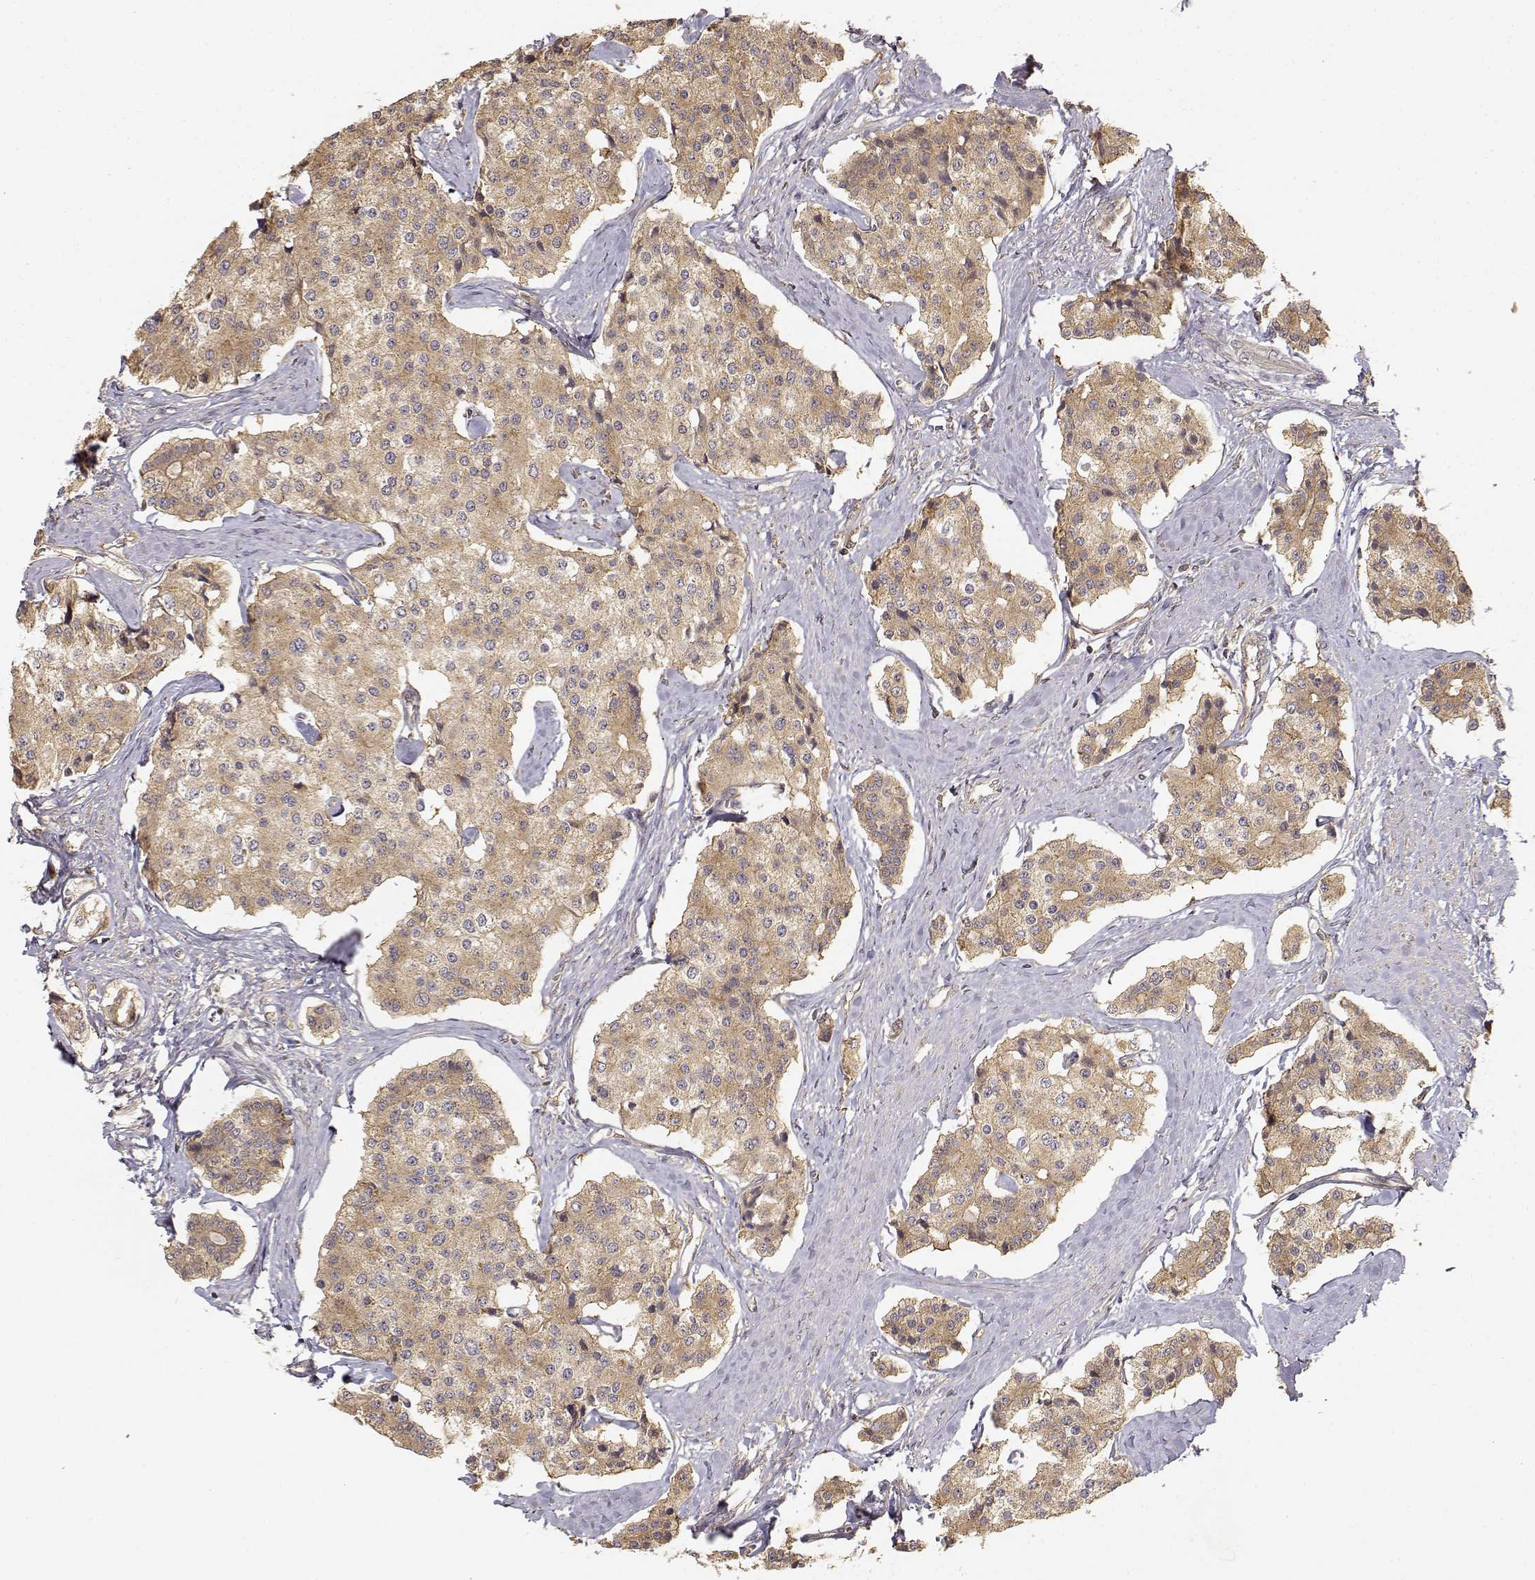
{"staining": {"intensity": "weak", "quantity": ">75%", "location": "cytoplasmic/membranous"}, "tissue": "carcinoid", "cell_type": "Tumor cells", "image_type": "cancer", "snomed": [{"axis": "morphology", "description": "Carcinoid, malignant, NOS"}, {"axis": "topography", "description": "Small intestine"}], "caption": "The histopathology image shows immunohistochemical staining of carcinoid. There is weak cytoplasmic/membranous positivity is identified in approximately >75% of tumor cells.", "gene": "CDK5RAP2", "patient": {"sex": "female", "age": 65}}